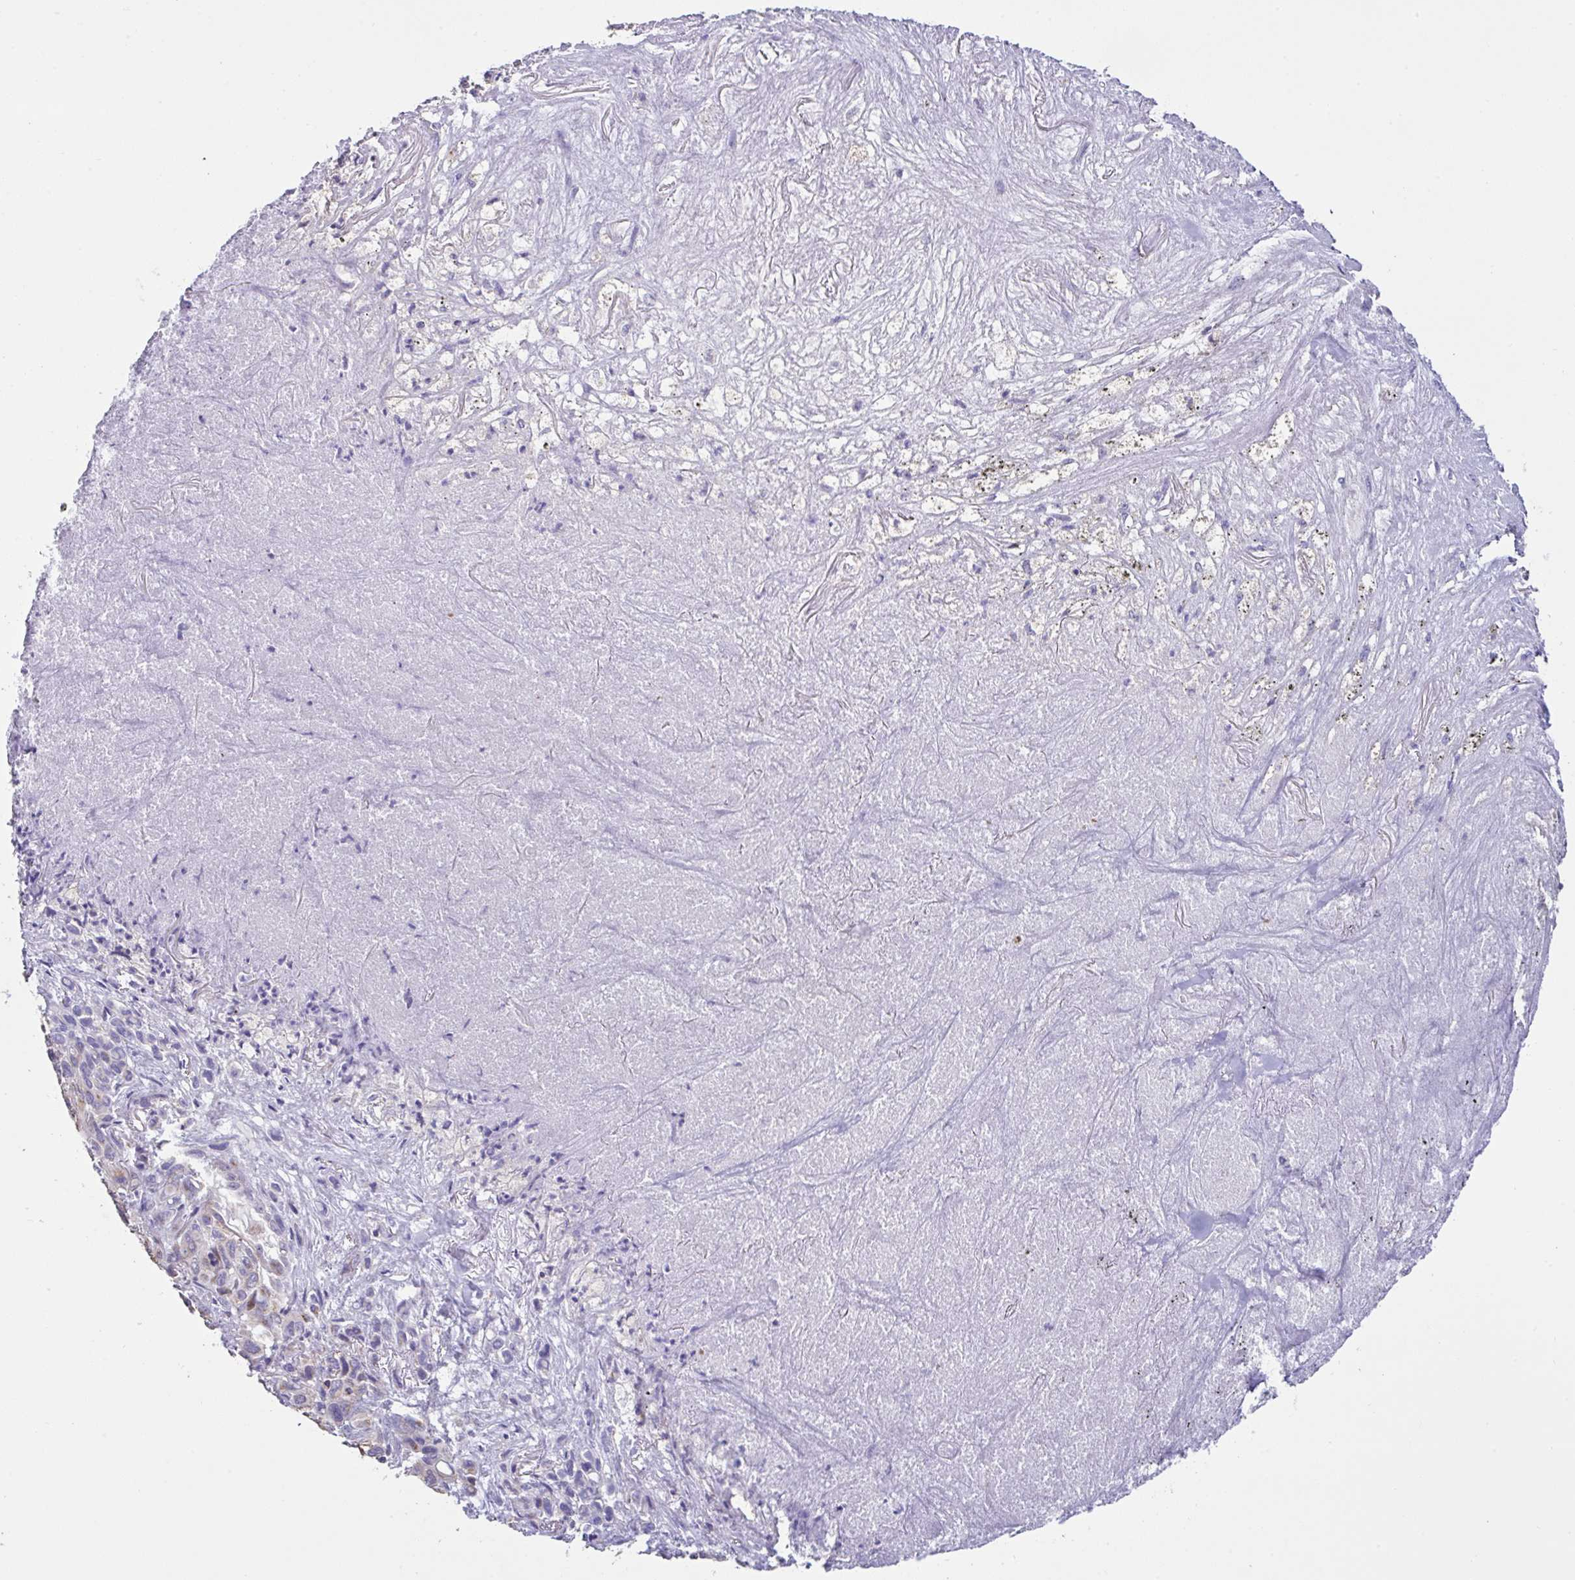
{"staining": {"intensity": "negative", "quantity": "none", "location": "none"}, "tissue": "melanoma", "cell_type": "Tumor cells", "image_type": "cancer", "snomed": [{"axis": "morphology", "description": "Malignant melanoma, Metastatic site"}, {"axis": "topography", "description": "Lung"}], "caption": "Malignant melanoma (metastatic site) was stained to show a protein in brown. There is no significant staining in tumor cells. (Brightfield microscopy of DAB immunohistochemistry (IHC) at high magnification).", "gene": "DOK7", "patient": {"sex": "male", "age": 48}}